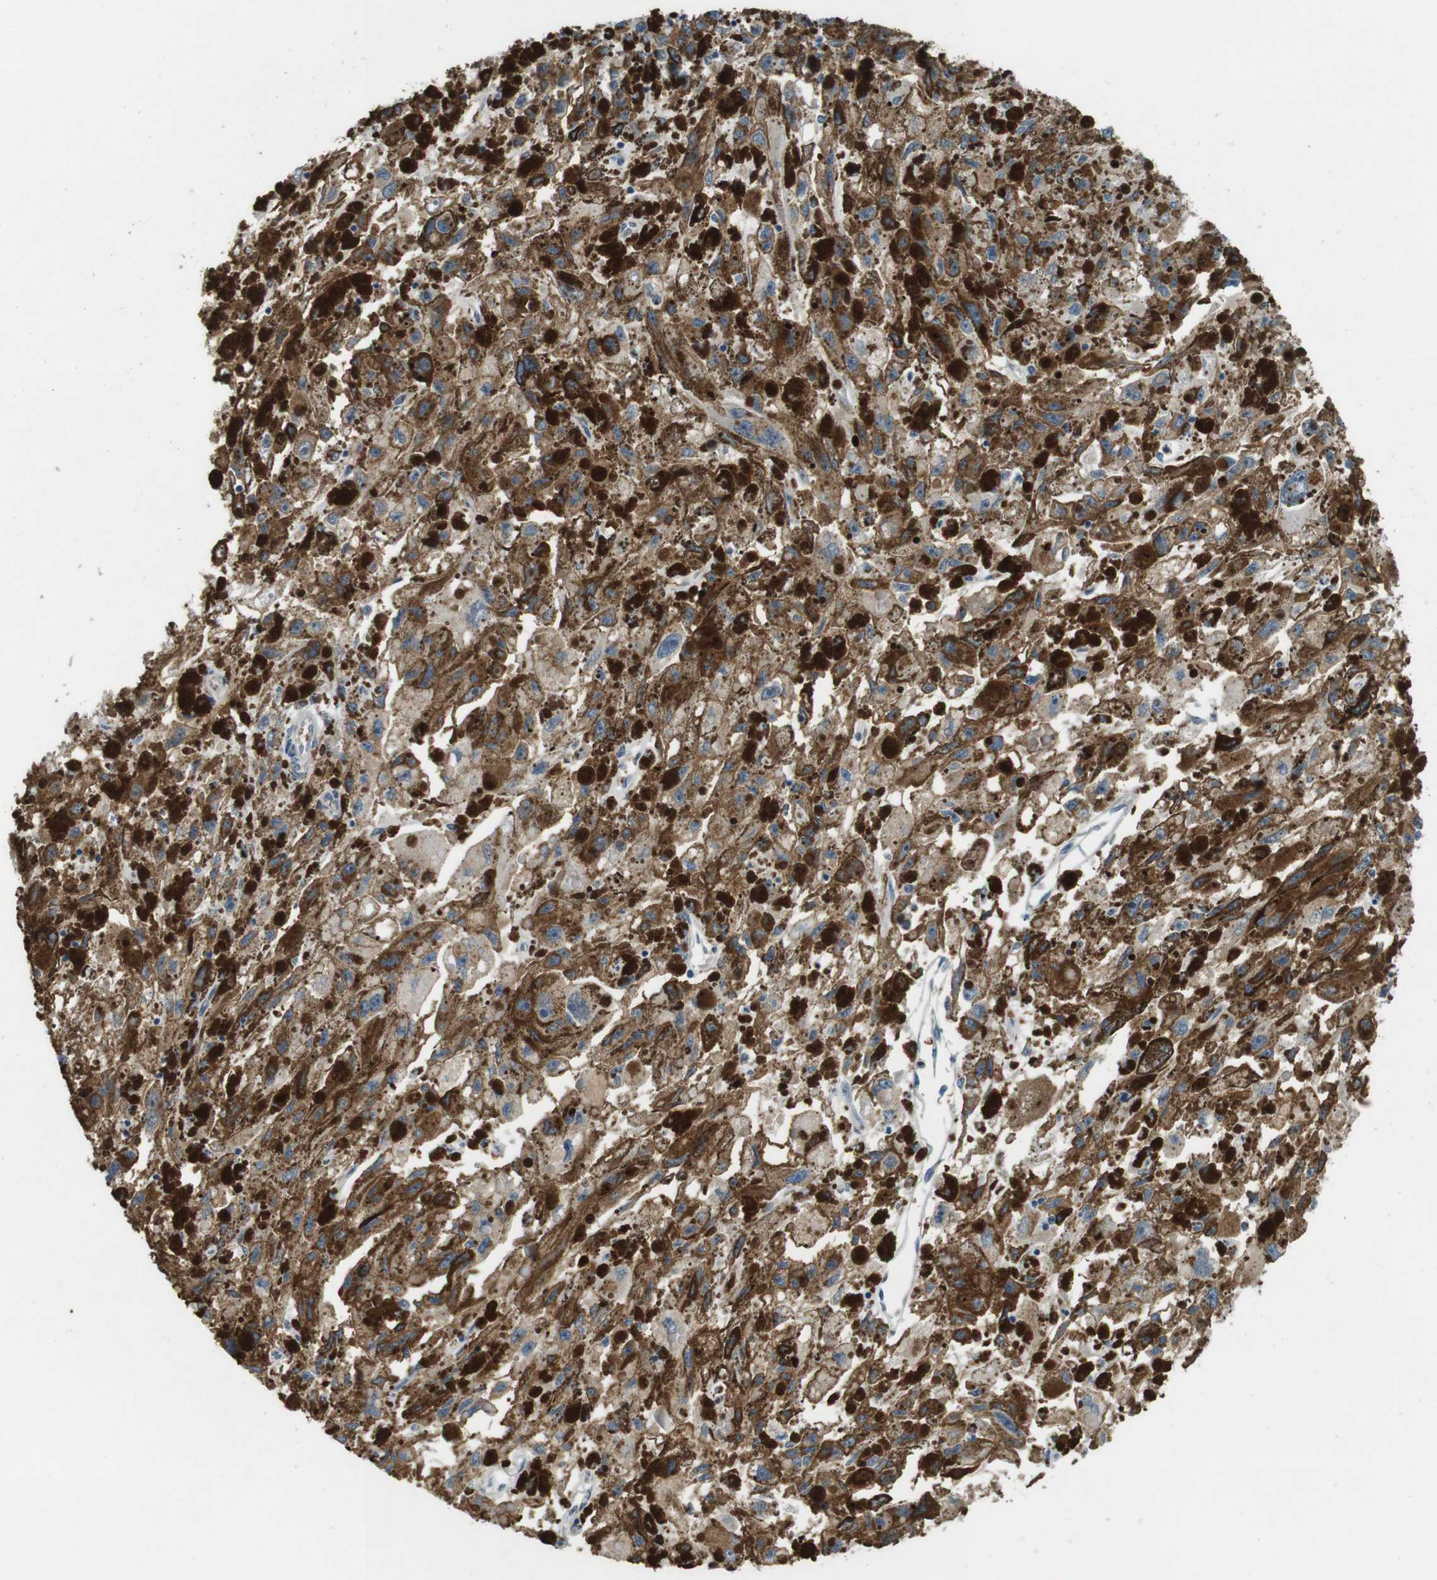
{"staining": {"intensity": "weak", "quantity": ">75%", "location": "cytoplasmic/membranous"}, "tissue": "melanoma", "cell_type": "Tumor cells", "image_type": "cancer", "snomed": [{"axis": "morphology", "description": "Malignant melanoma, NOS"}, {"axis": "topography", "description": "Skin"}], "caption": "Immunohistochemical staining of human melanoma exhibits weak cytoplasmic/membranous protein expression in approximately >75% of tumor cells.", "gene": "TYW1", "patient": {"sex": "female", "age": 104}}